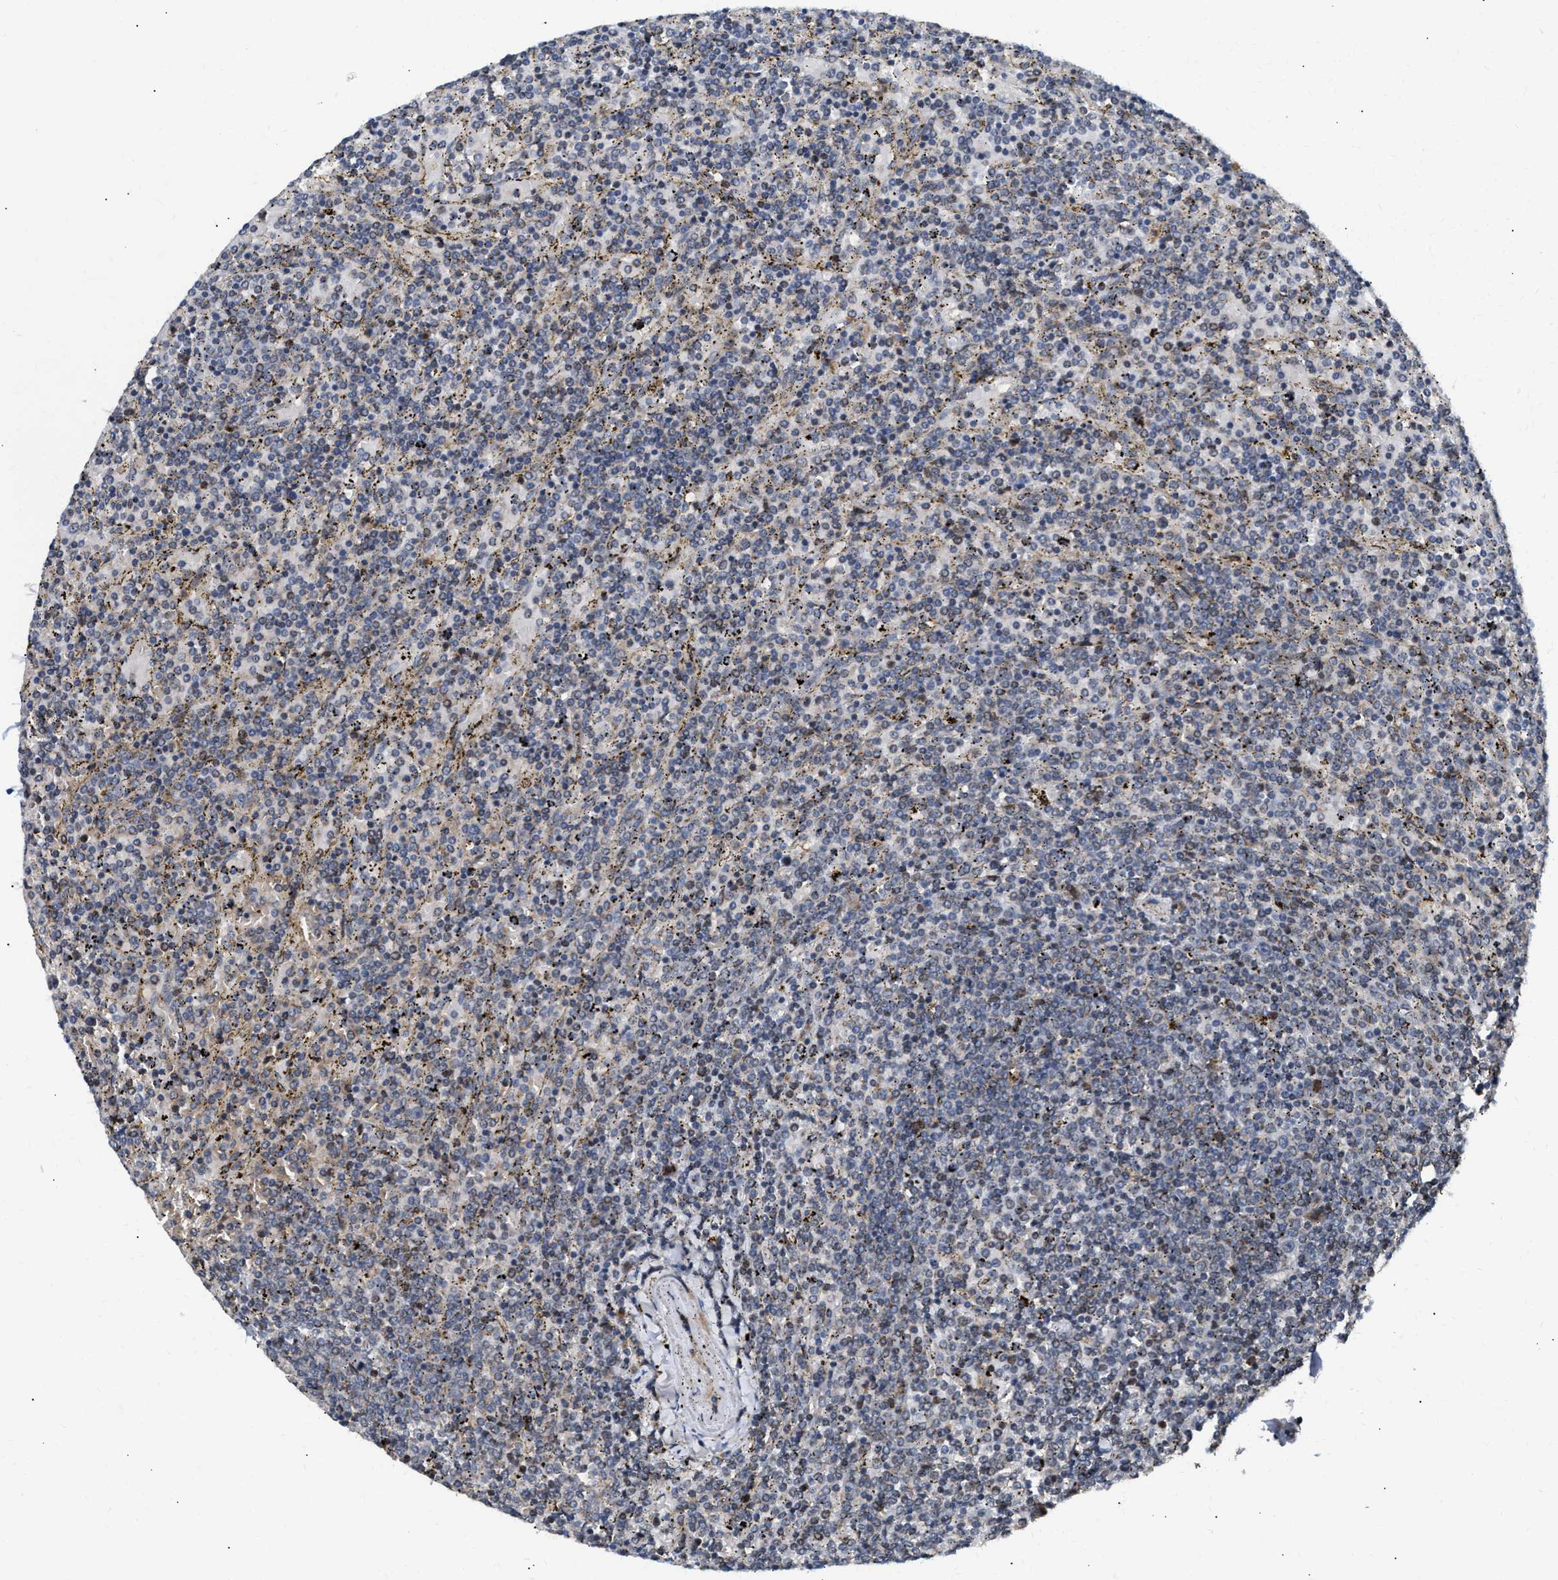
{"staining": {"intensity": "weak", "quantity": "<25%", "location": "cytoplasmic/membranous"}, "tissue": "lymphoma", "cell_type": "Tumor cells", "image_type": "cancer", "snomed": [{"axis": "morphology", "description": "Malignant lymphoma, non-Hodgkin's type, Low grade"}, {"axis": "topography", "description": "Spleen"}], "caption": "Immunohistochemistry (IHC) photomicrograph of neoplastic tissue: lymphoma stained with DAB exhibits no significant protein positivity in tumor cells.", "gene": "DEPTOR", "patient": {"sex": "female", "age": 77}}